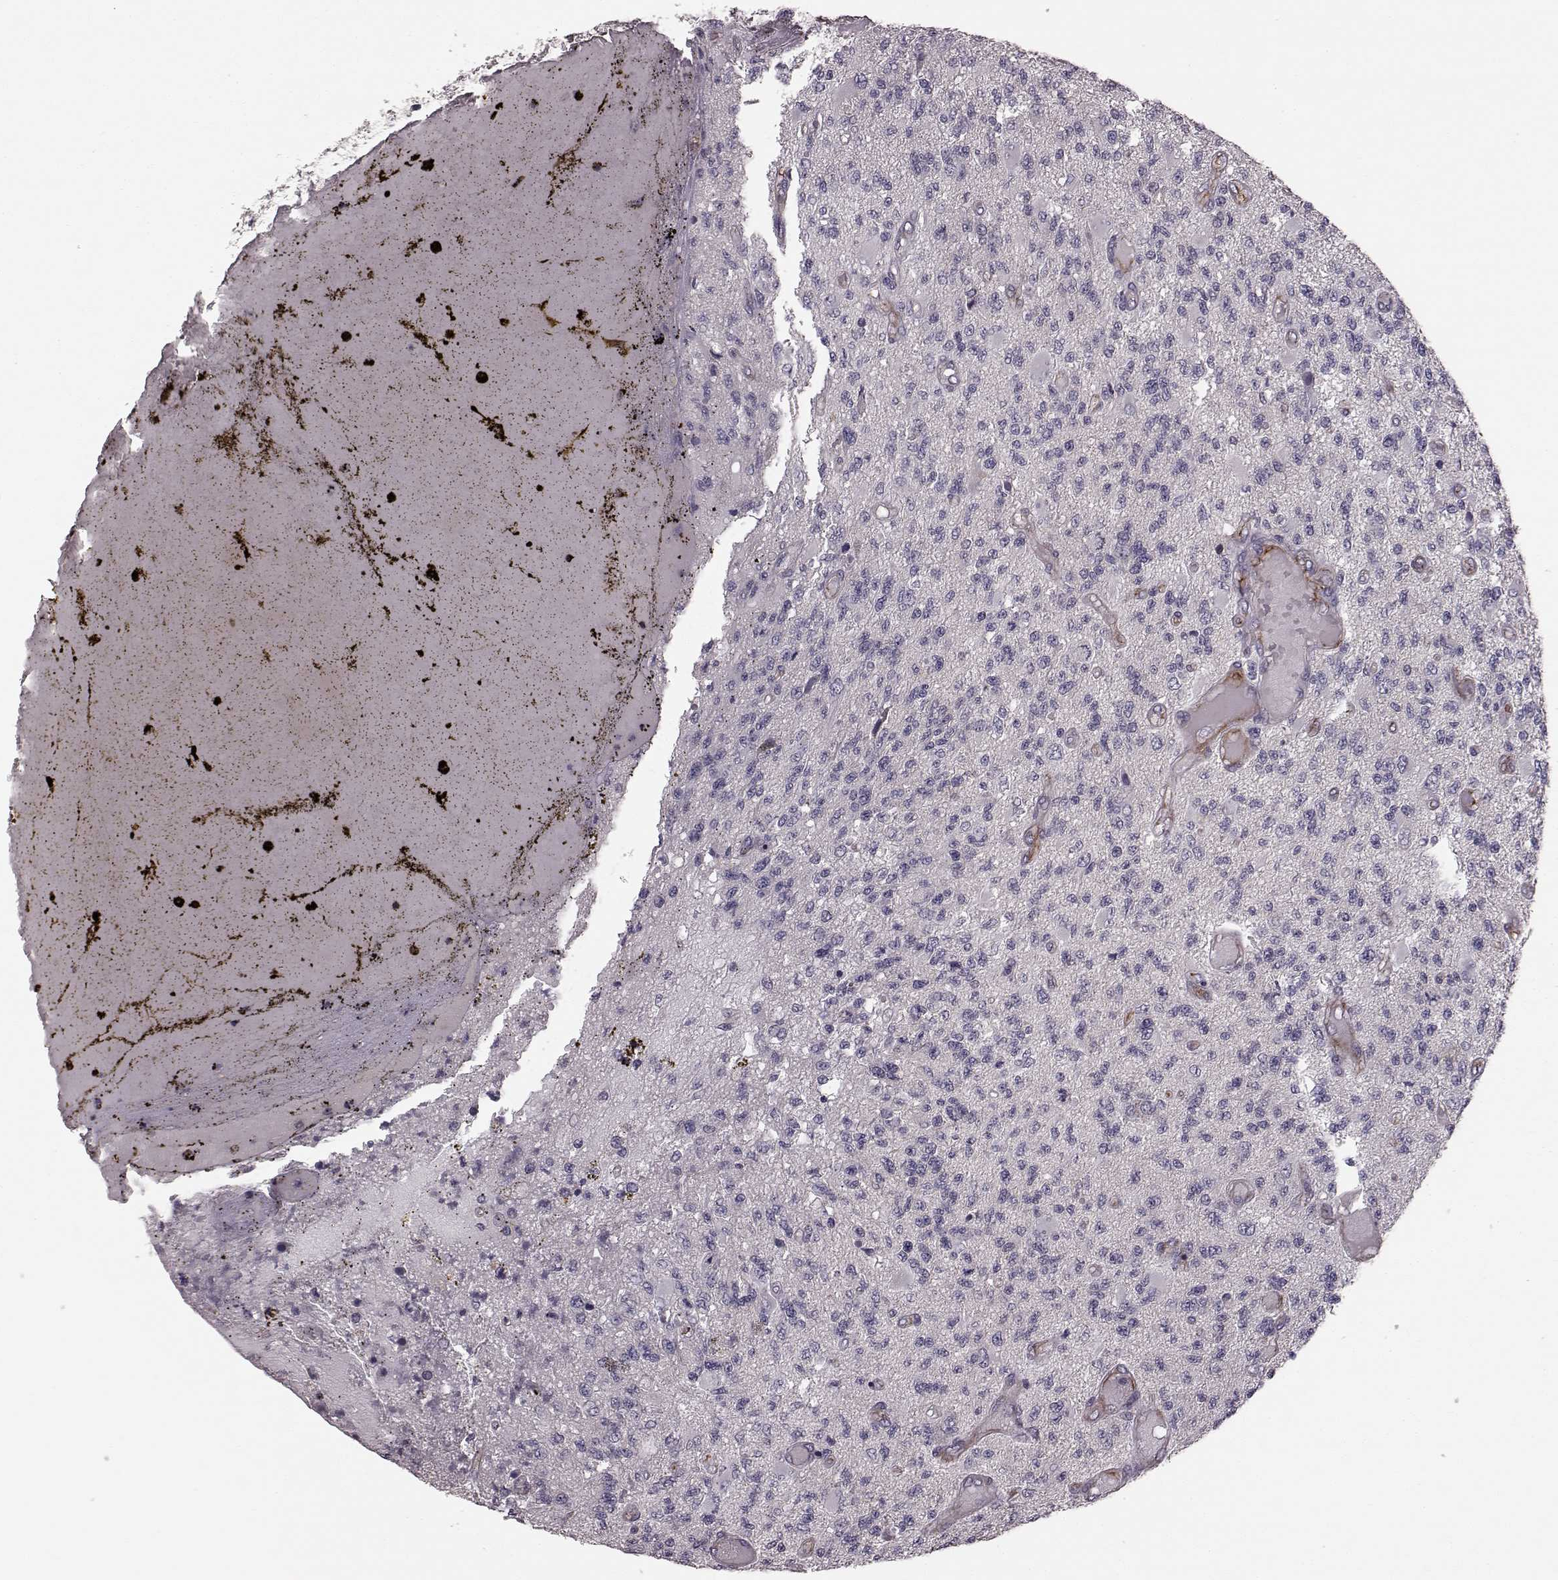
{"staining": {"intensity": "negative", "quantity": "none", "location": "none"}, "tissue": "glioma", "cell_type": "Tumor cells", "image_type": "cancer", "snomed": [{"axis": "morphology", "description": "Glioma, malignant, High grade"}, {"axis": "topography", "description": "Brain"}], "caption": "High magnification brightfield microscopy of malignant glioma (high-grade) stained with DAB (3,3'-diaminobenzidine) (brown) and counterstained with hematoxylin (blue): tumor cells show no significant positivity. The staining is performed using DAB (3,3'-diaminobenzidine) brown chromogen with nuclei counter-stained in using hematoxylin.", "gene": "SLC22A18", "patient": {"sex": "female", "age": 63}}